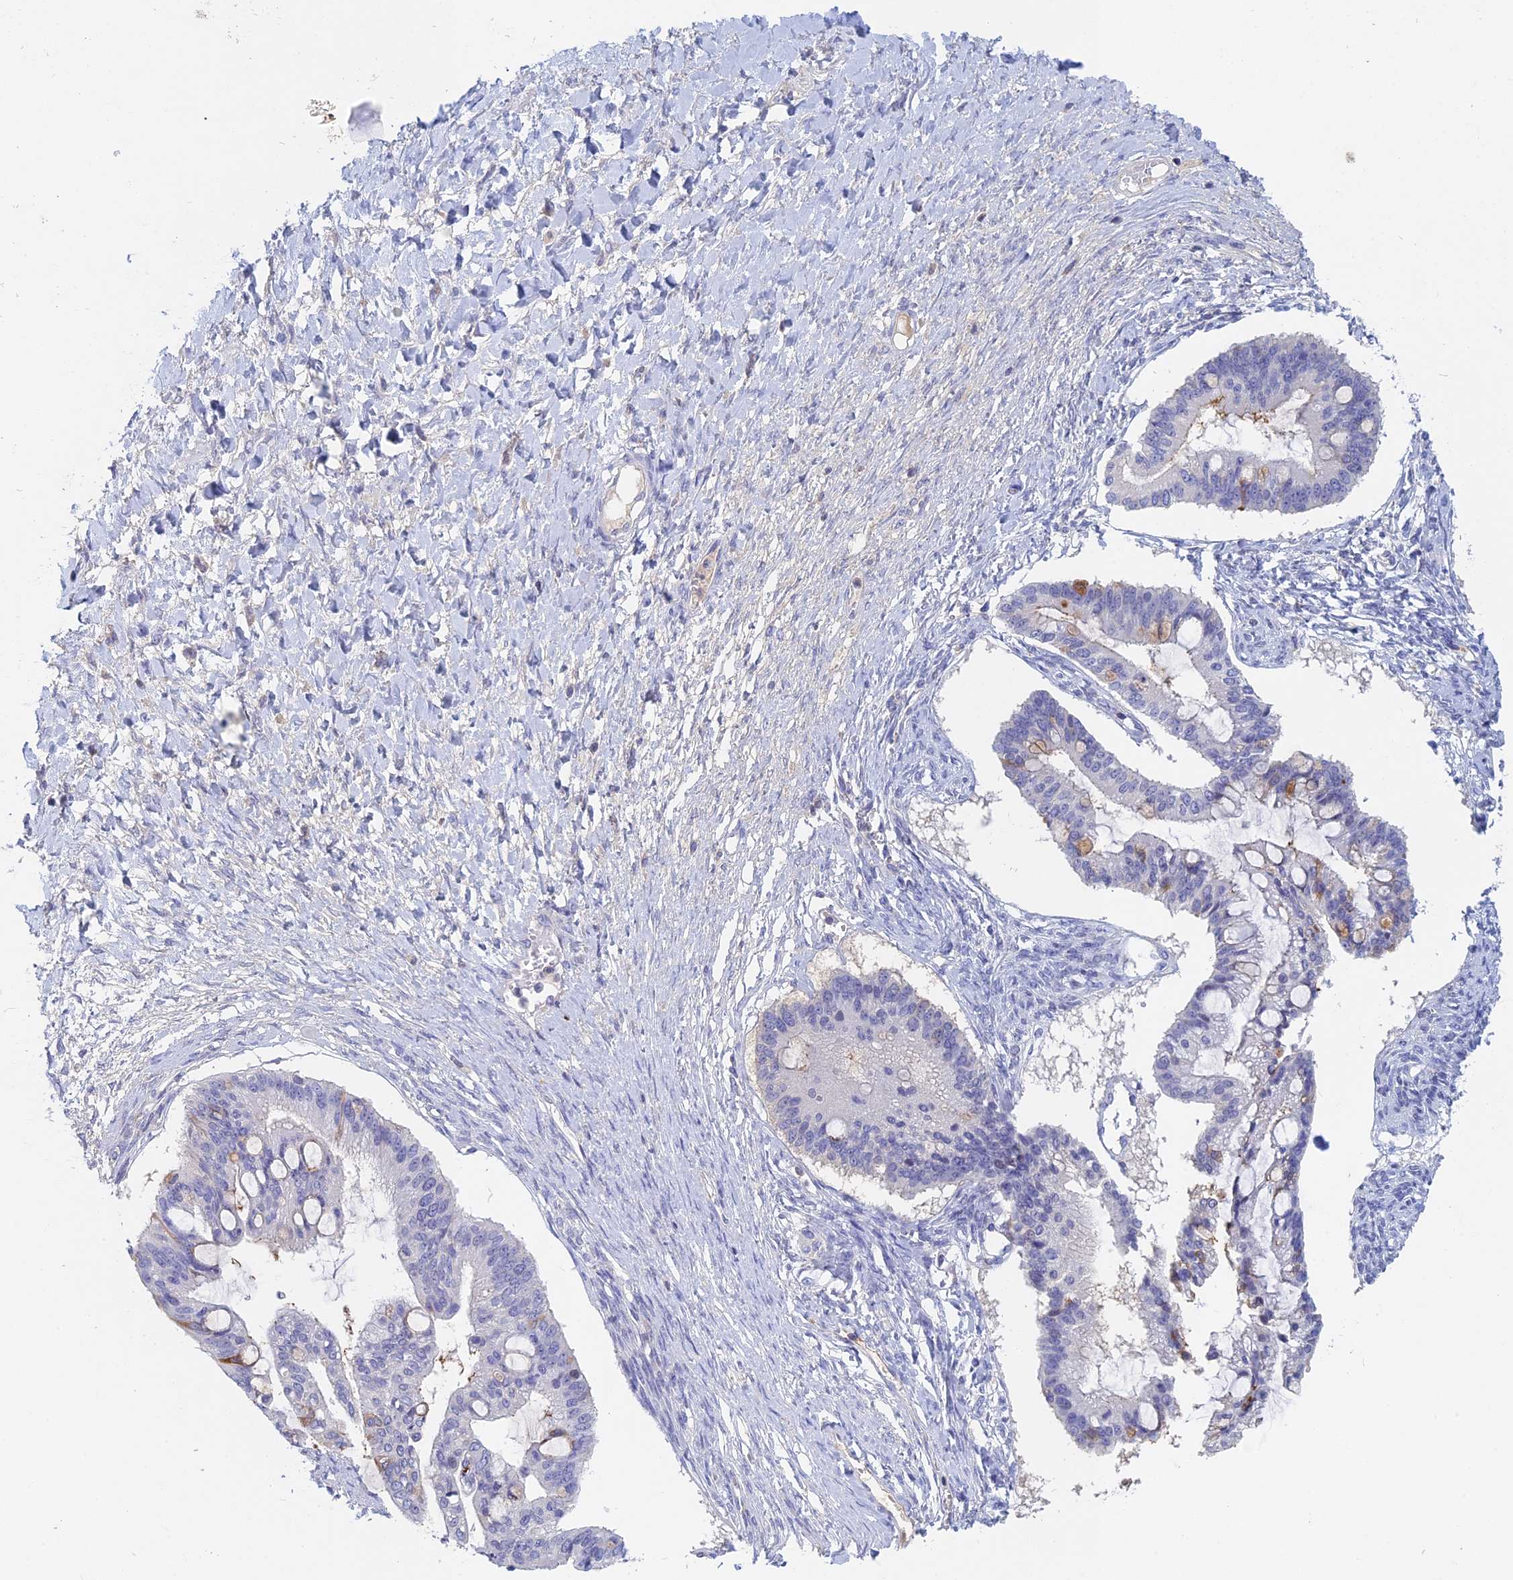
{"staining": {"intensity": "negative", "quantity": "none", "location": "none"}, "tissue": "ovarian cancer", "cell_type": "Tumor cells", "image_type": "cancer", "snomed": [{"axis": "morphology", "description": "Cystadenocarcinoma, mucinous, NOS"}, {"axis": "topography", "description": "Ovary"}], "caption": "Immunohistochemistry (IHC) photomicrograph of human ovarian cancer stained for a protein (brown), which displays no positivity in tumor cells.", "gene": "ACP7", "patient": {"sex": "female", "age": 73}}